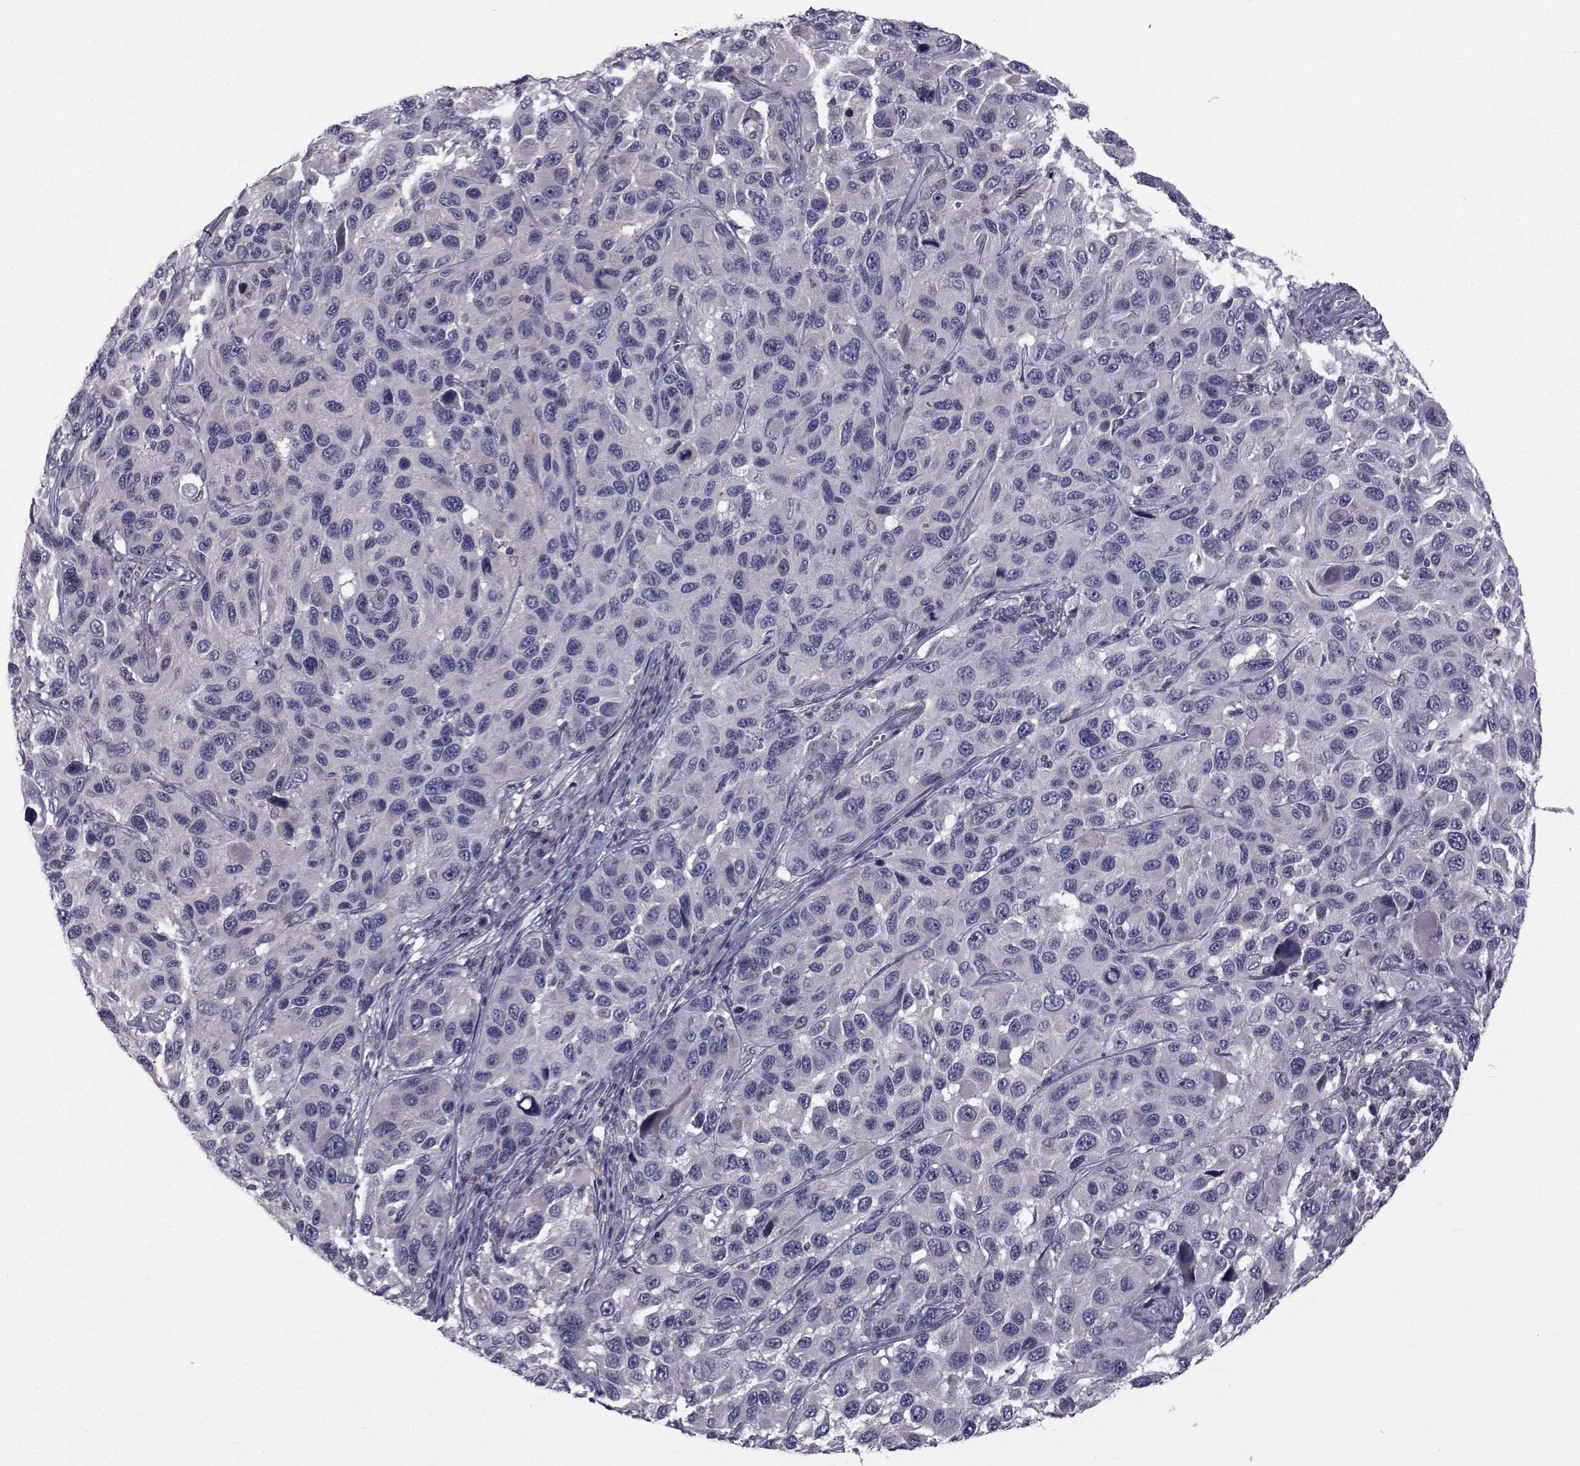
{"staining": {"intensity": "negative", "quantity": "none", "location": "none"}, "tissue": "melanoma", "cell_type": "Tumor cells", "image_type": "cancer", "snomed": [{"axis": "morphology", "description": "Malignant melanoma, NOS"}, {"axis": "topography", "description": "Skin"}], "caption": "Immunohistochemistry (IHC) of melanoma demonstrates no staining in tumor cells.", "gene": "SLC30A10", "patient": {"sex": "male", "age": 53}}